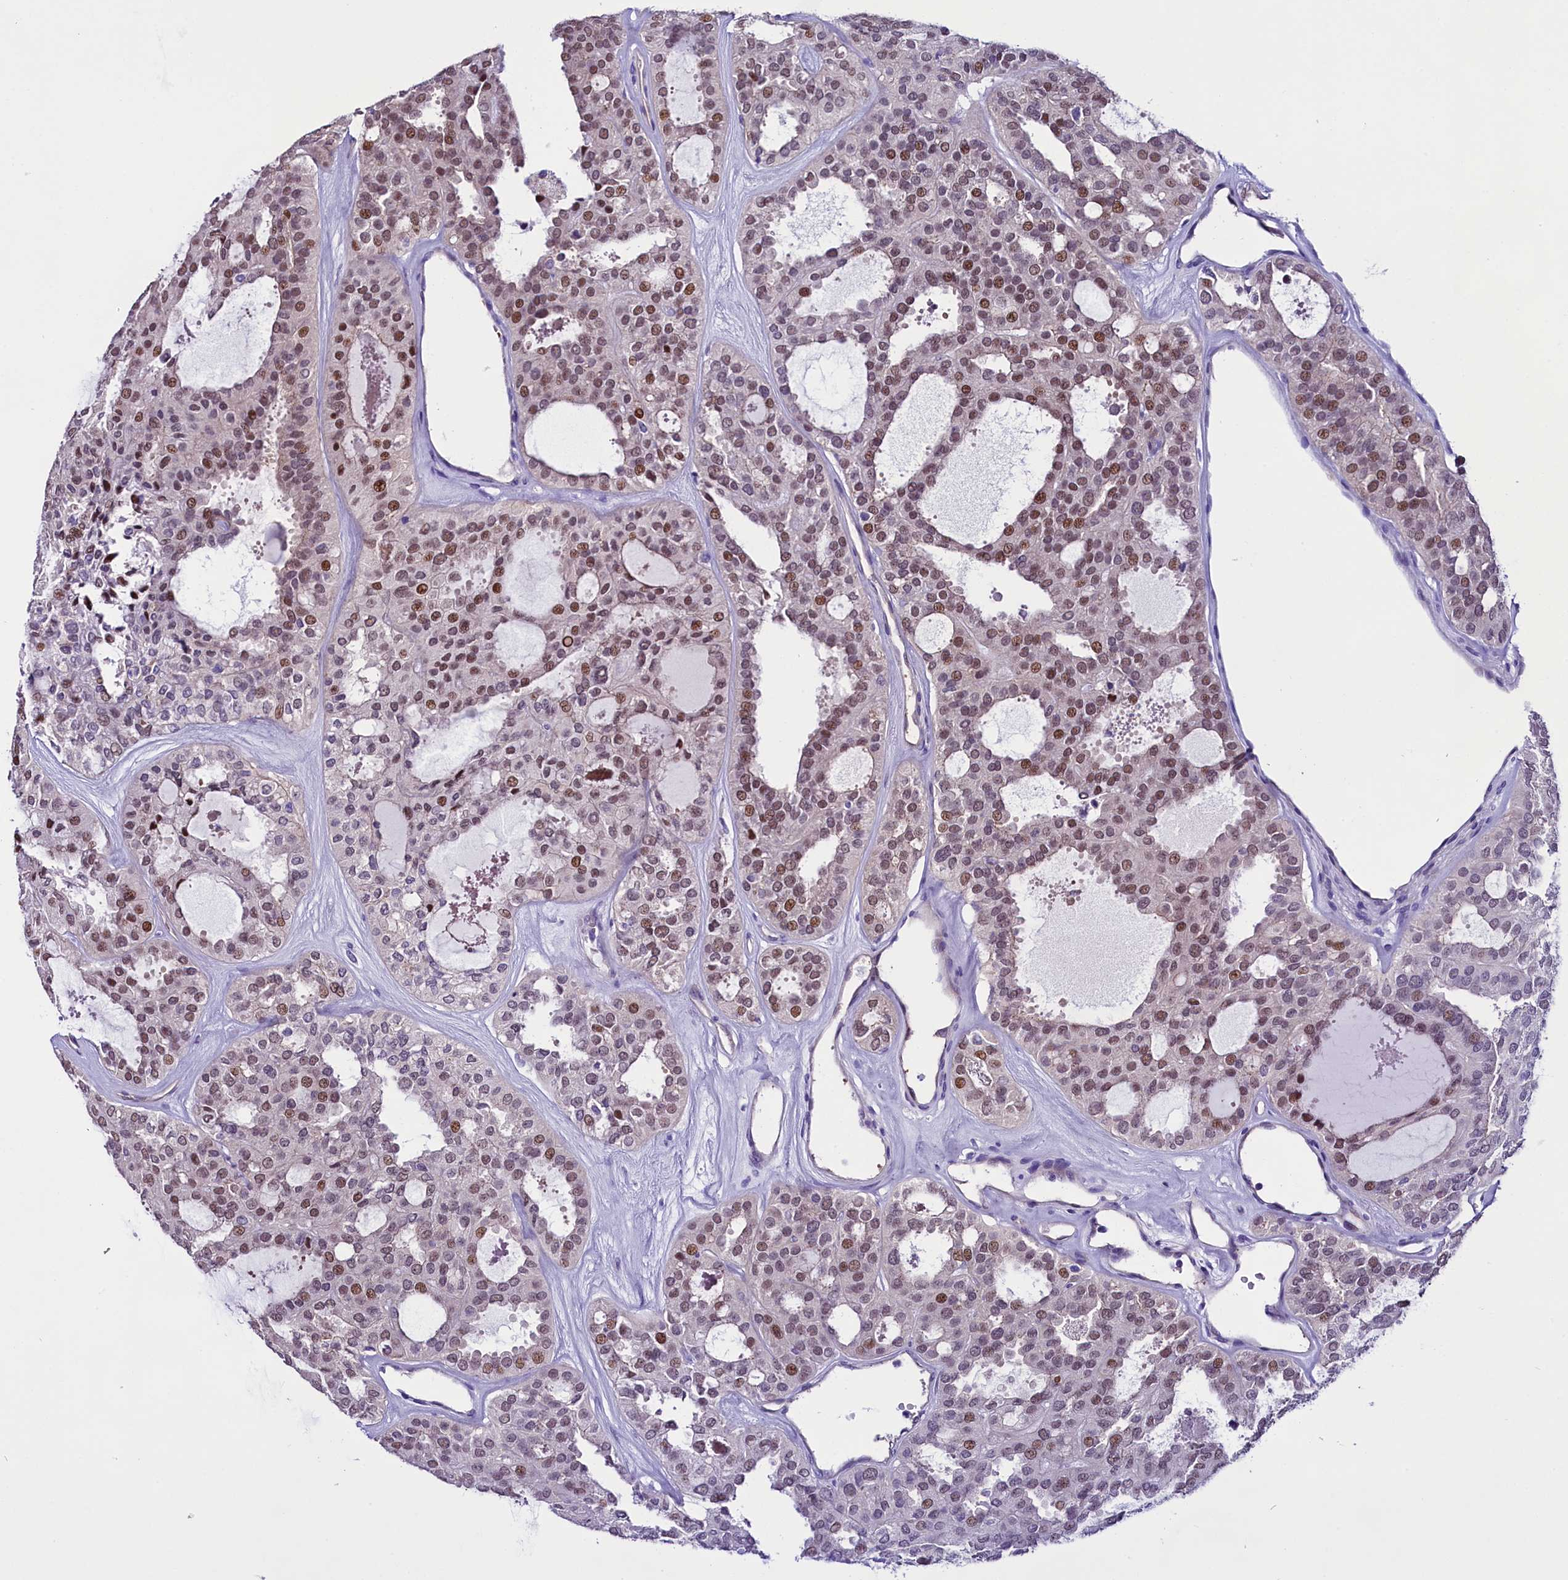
{"staining": {"intensity": "moderate", "quantity": ">75%", "location": "nuclear"}, "tissue": "thyroid cancer", "cell_type": "Tumor cells", "image_type": "cancer", "snomed": [{"axis": "morphology", "description": "Follicular adenoma carcinoma, NOS"}, {"axis": "topography", "description": "Thyroid gland"}], "caption": "Protein staining shows moderate nuclear positivity in about >75% of tumor cells in thyroid cancer.", "gene": "C9orf40", "patient": {"sex": "male", "age": 75}}